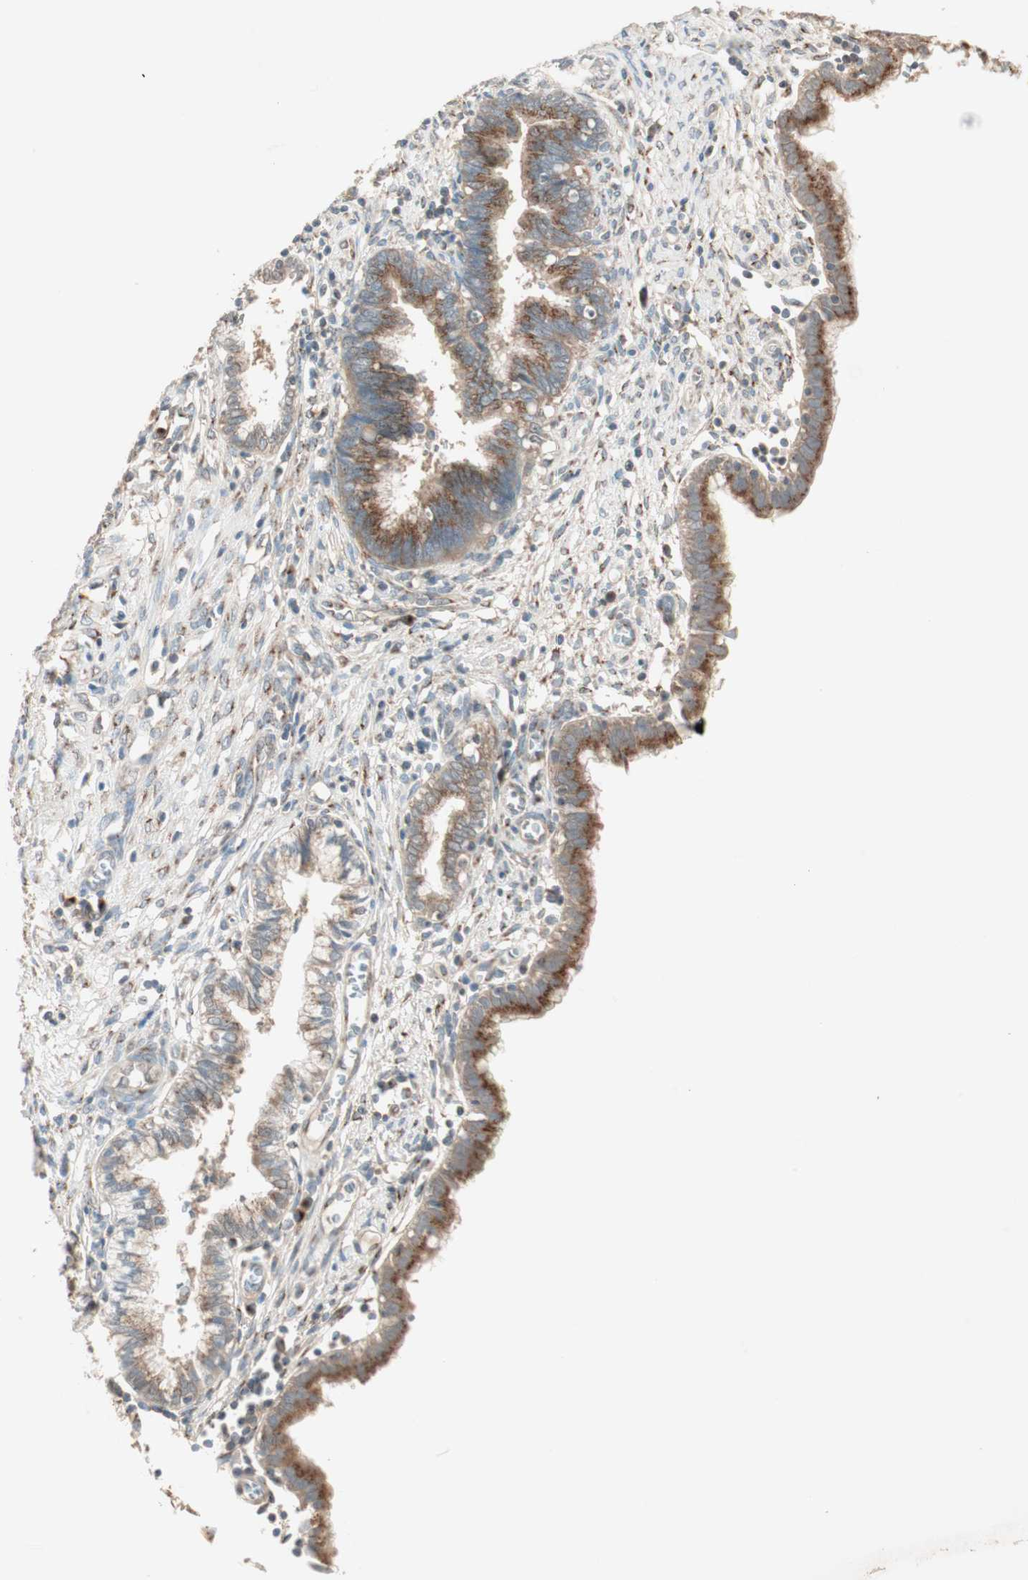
{"staining": {"intensity": "strong", "quantity": ">75%", "location": "cytoplasmic/membranous"}, "tissue": "cervical cancer", "cell_type": "Tumor cells", "image_type": "cancer", "snomed": [{"axis": "morphology", "description": "Adenocarcinoma, NOS"}, {"axis": "topography", "description": "Cervix"}], "caption": "Human cervical cancer (adenocarcinoma) stained with a protein marker reveals strong staining in tumor cells.", "gene": "SEC16A", "patient": {"sex": "female", "age": 44}}